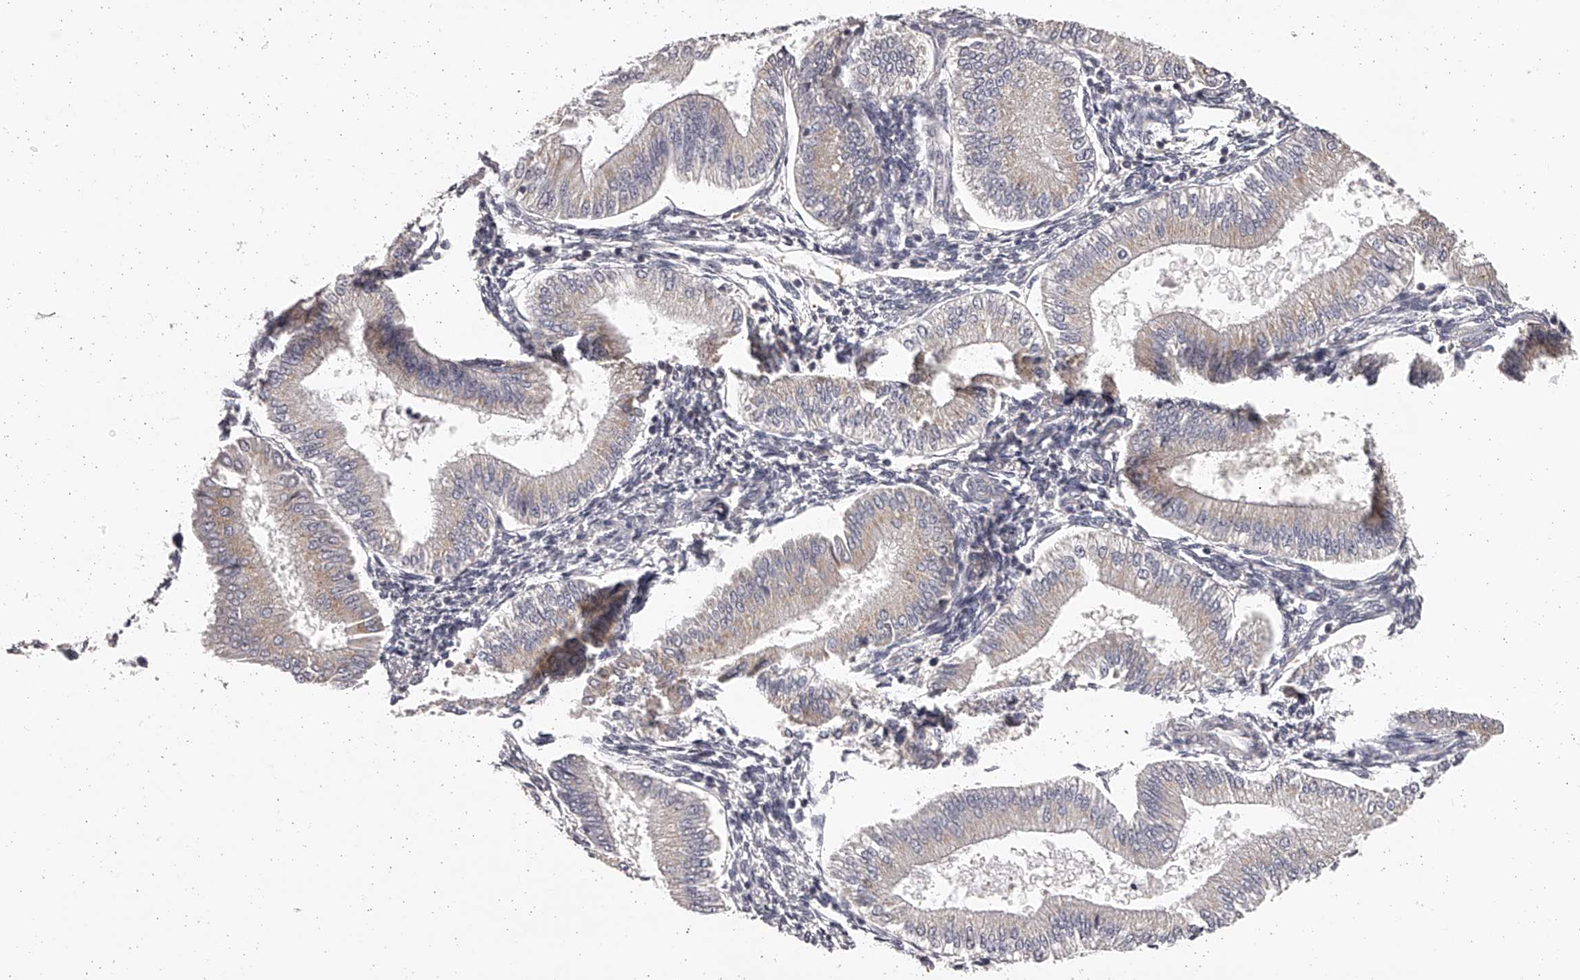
{"staining": {"intensity": "negative", "quantity": "none", "location": "none"}, "tissue": "endometrium", "cell_type": "Cells in endometrial stroma", "image_type": "normal", "snomed": [{"axis": "morphology", "description": "Normal tissue, NOS"}, {"axis": "topography", "description": "Endometrium"}], "caption": "Immunohistochemistry (IHC) image of benign endometrium: human endometrium stained with DAB (3,3'-diaminobenzidine) displays no significant protein expression in cells in endometrial stroma.", "gene": "TNN", "patient": {"sex": "female", "age": 39}}